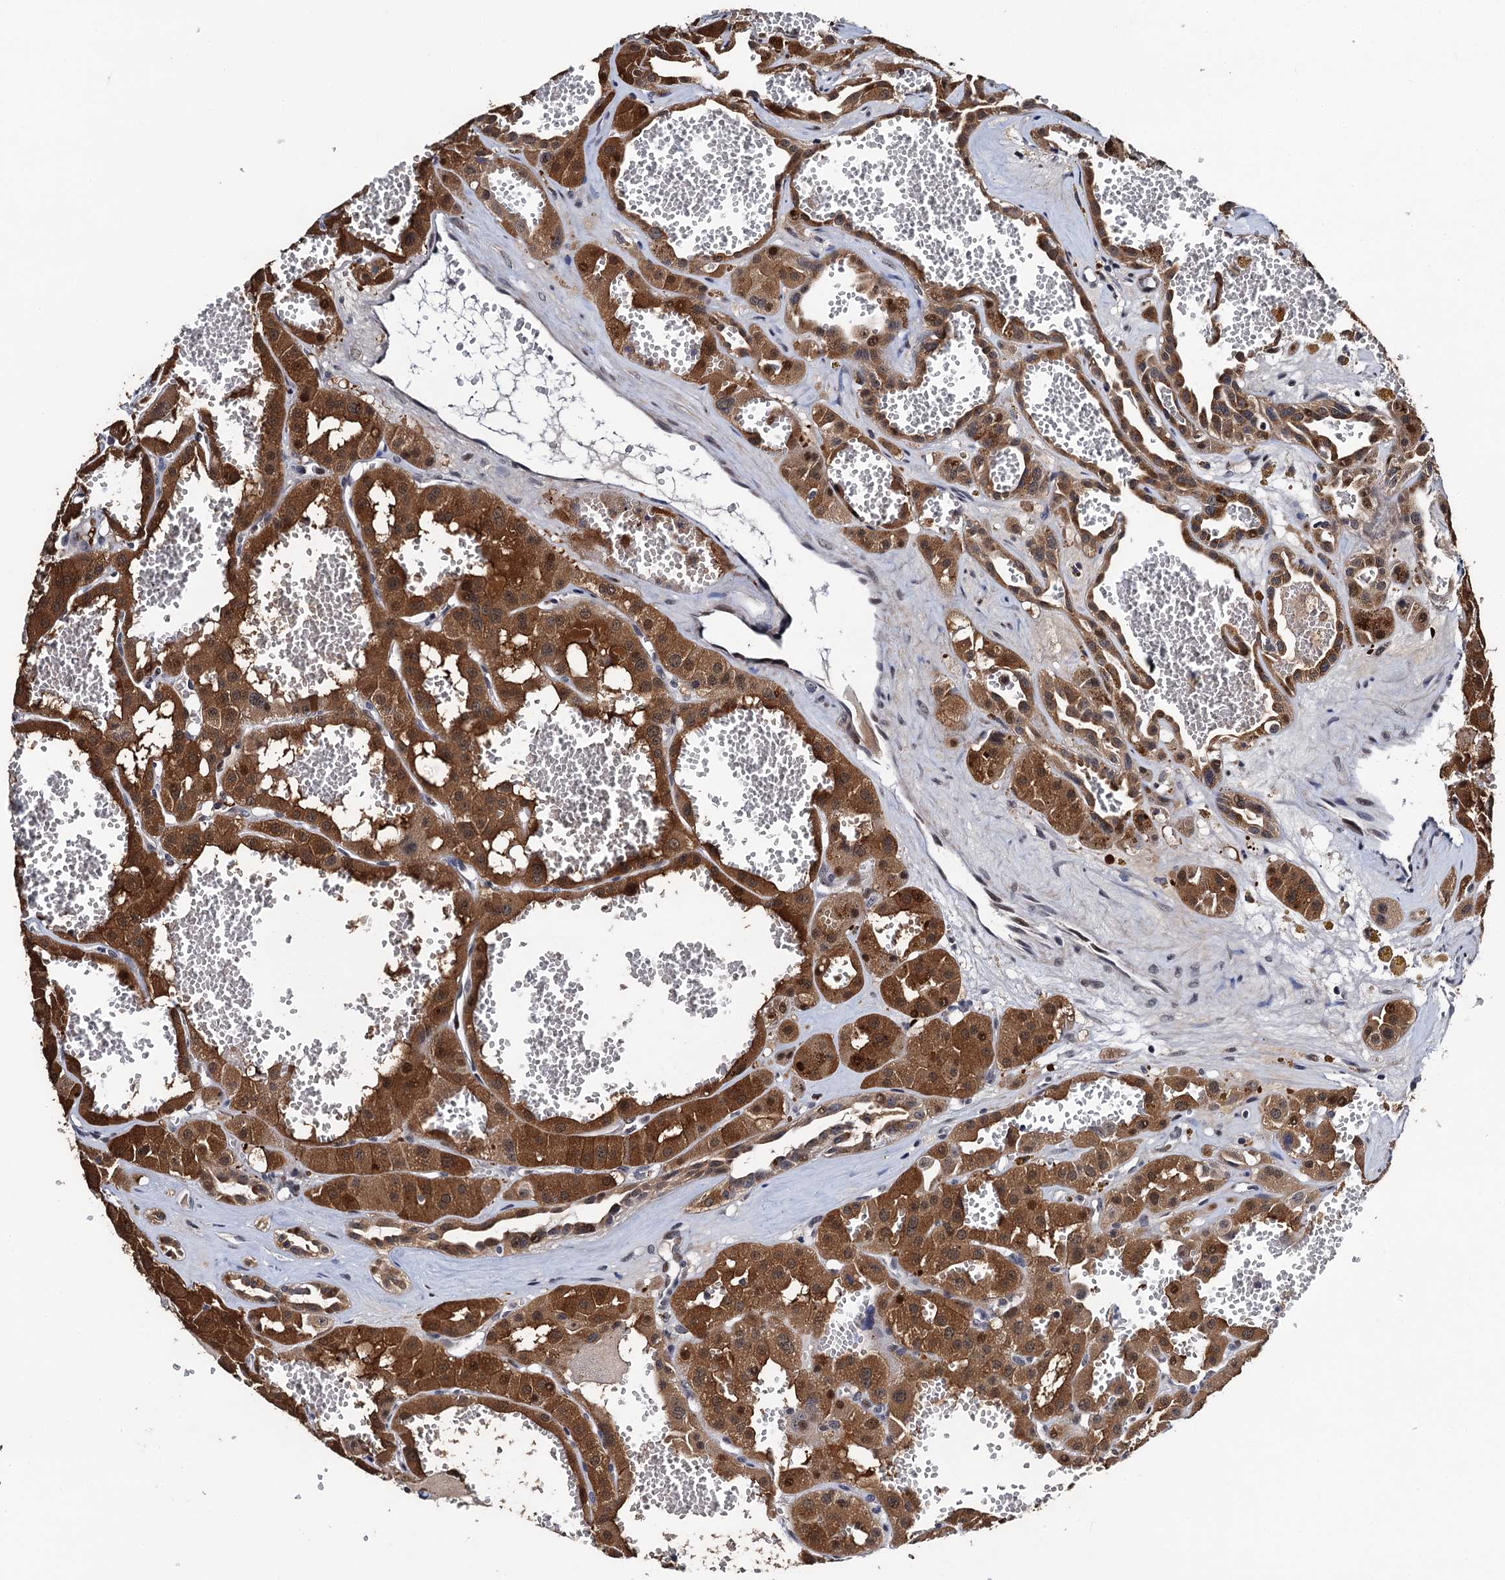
{"staining": {"intensity": "strong", "quantity": ">75%", "location": "cytoplasmic/membranous,nuclear"}, "tissue": "renal cancer", "cell_type": "Tumor cells", "image_type": "cancer", "snomed": [{"axis": "morphology", "description": "Carcinoma, NOS"}, {"axis": "topography", "description": "Kidney"}], "caption": "High-magnification brightfield microscopy of renal carcinoma stained with DAB (brown) and counterstained with hematoxylin (blue). tumor cells exhibit strong cytoplasmic/membranous and nuclear positivity is appreciated in about>75% of cells.", "gene": "FAM222A", "patient": {"sex": "female", "age": 75}}